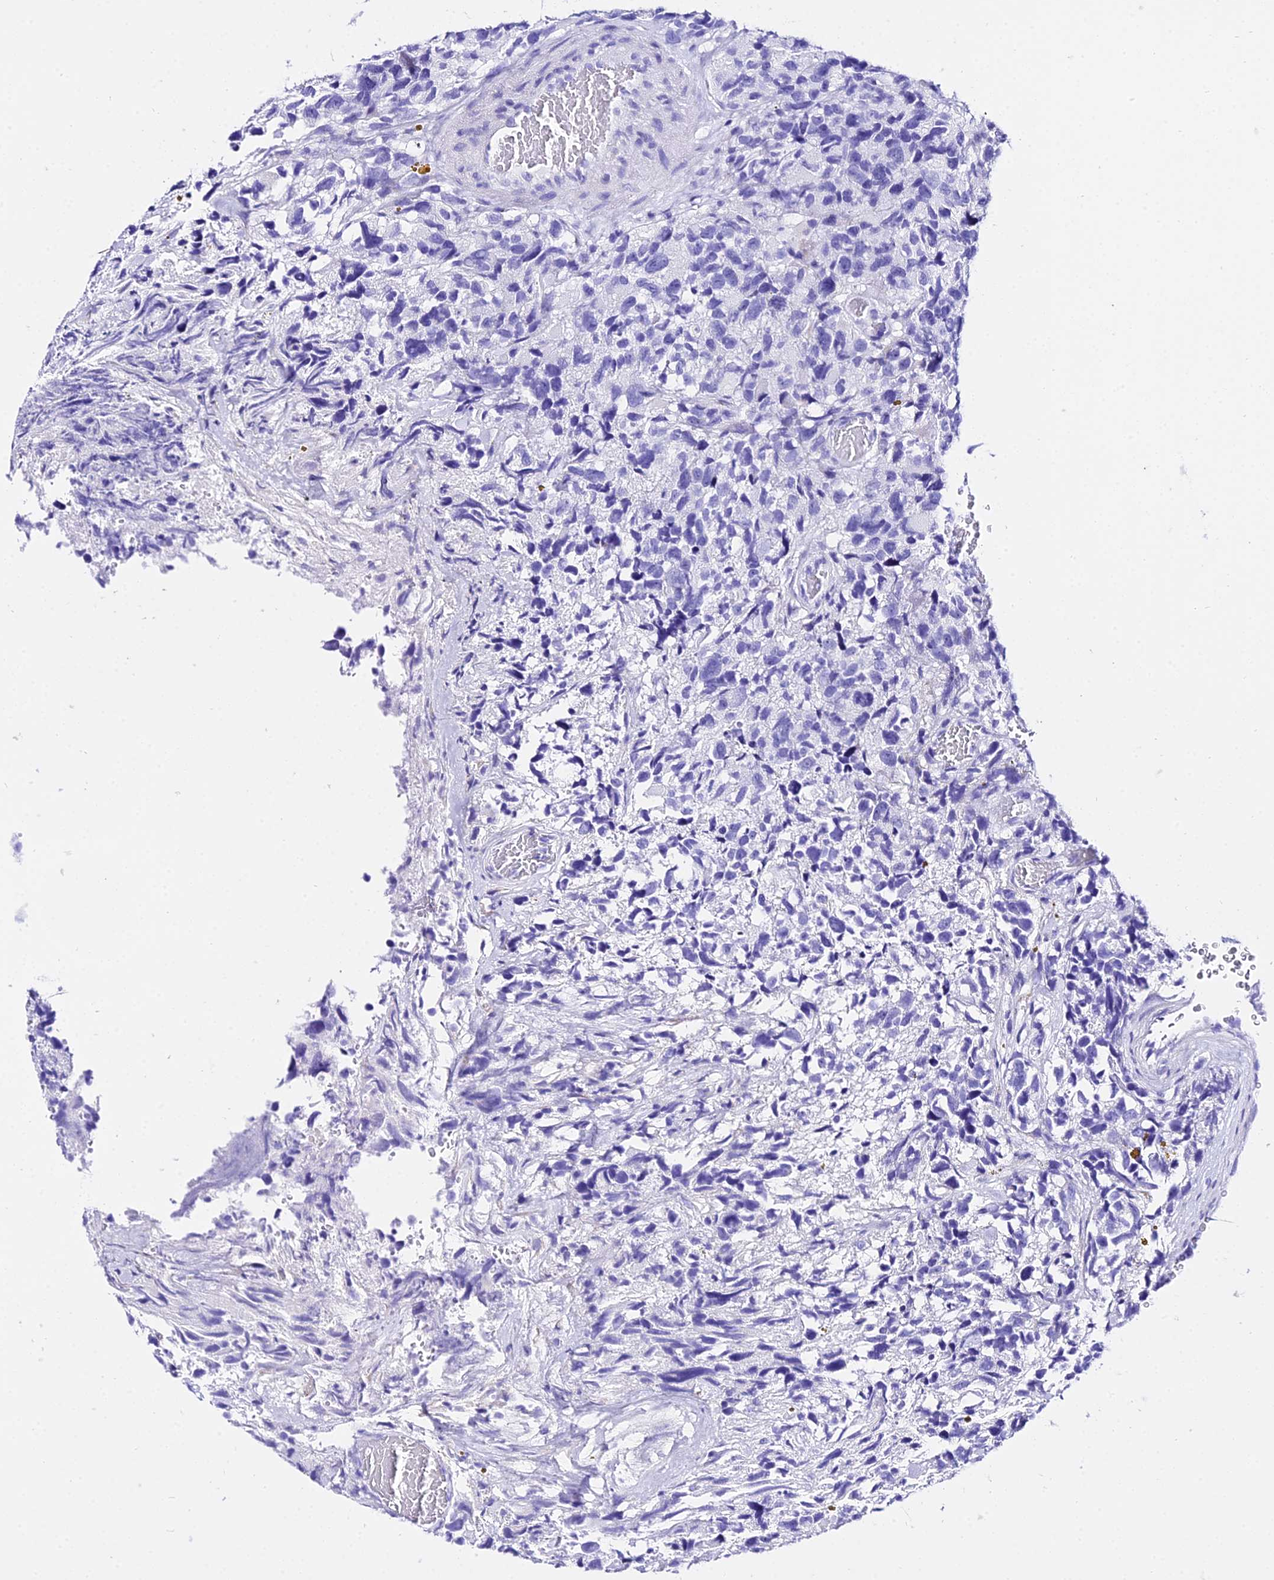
{"staining": {"intensity": "negative", "quantity": "none", "location": "none"}, "tissue": "glioma", "cell_type": "Tumor cells", "image_type": "cancer", "snomed": [{"axis": "morphology", "description": "Glioma, malignant, High grade"}, {"axis": "topography", "description": "Brain"}], "caption": "Protein analysis of malignant glioma (high-grade) reveals no significant staining in tumor cells. Brightfield microscopy of immunohistochemistry stained with DAB (3,3'-diaminobenzidine) (brown) and hematoxylin (blue), captured at high magnification.", "gene": "TRMT44", "patient": {"sex": "male", "age": 69}}